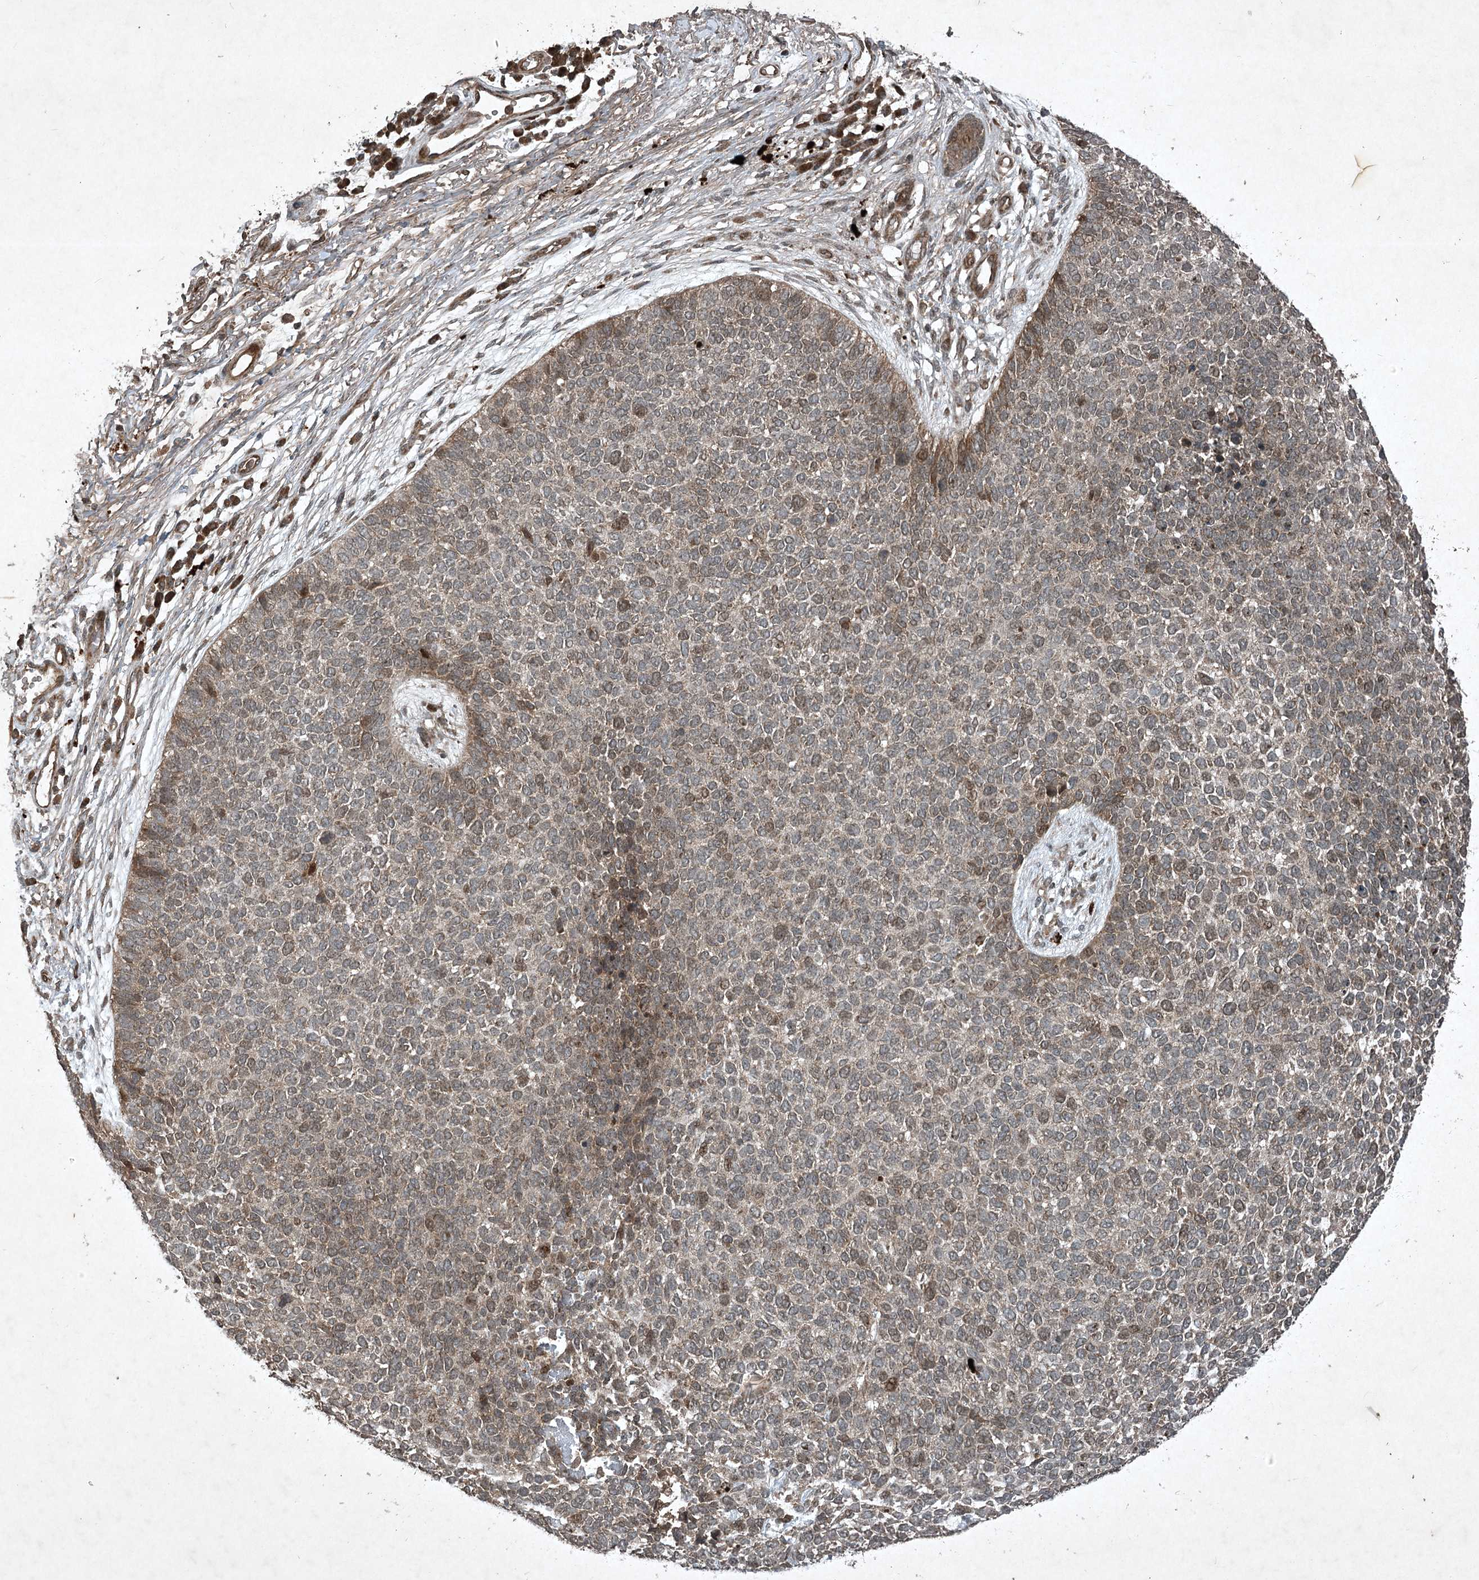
{"staining": {"intensity": "weak", "quantity": "25%-75%", "location": "cytoplasmic/membranous,nuclear"}, "tissue": "skin cancer", "cell_type": "Tumor cells", "image_type": "cancer", "snomed": [{"axis": "morphology", "description": "Basal cell carcinoma"}, {"axis": "topography", "description": "Skin"}], "caption": "The immunohistochemical stain highlights weak cytoplasmic/membranous and nuclear expression in tumor cells of skin basal cell carcinoma tissue.", "gene": "UNC93A", "patient": {"sex": "female", "age": 84}}